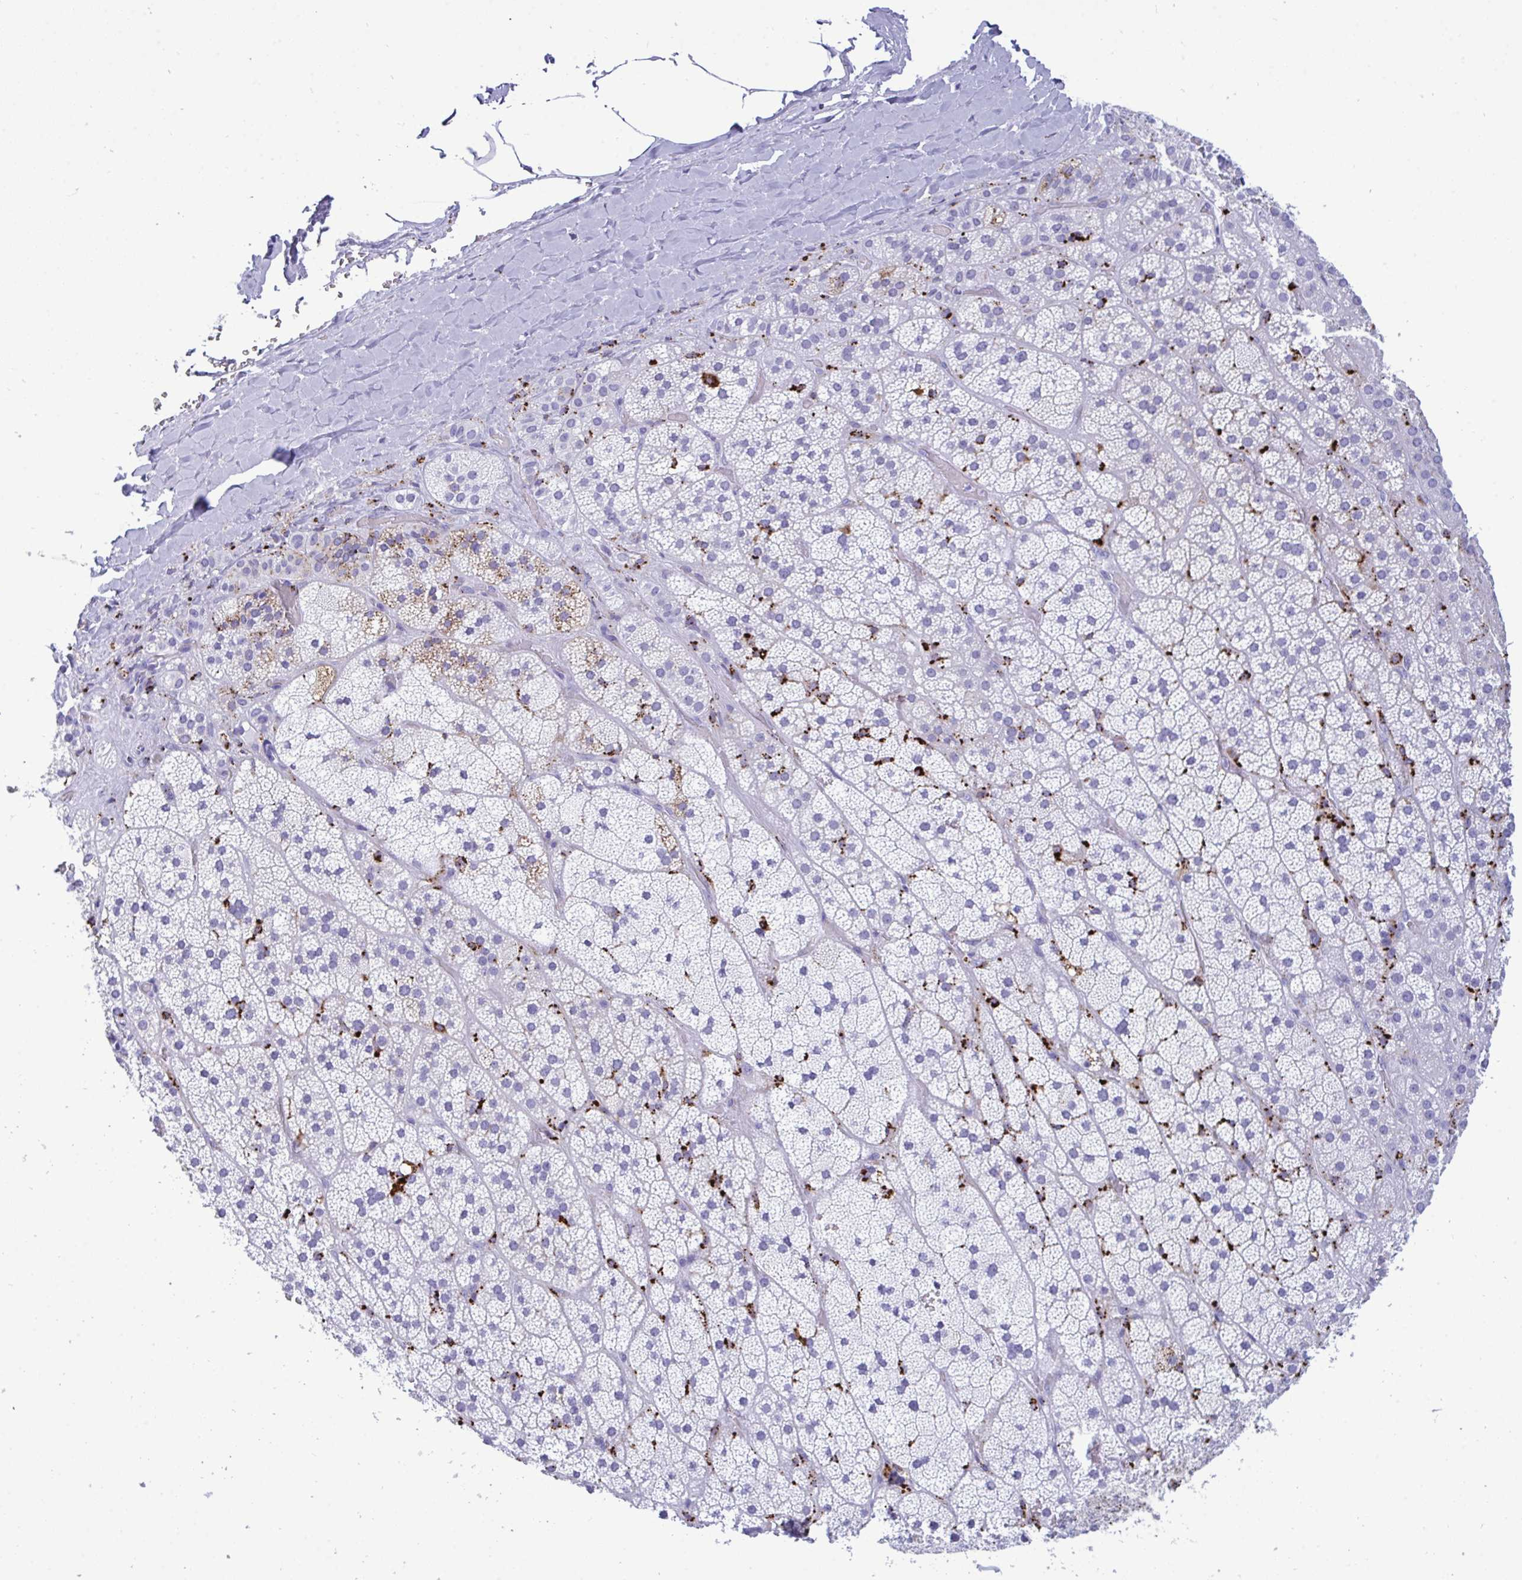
{"staining": {"intensity": "weak", "quantity": "<25%", "location": "cytoplasmic/membranous"}, "tissue": "adrenal gland", "cell_type": "Glandular cells", "image_type": "normal", "snomed": [{"axis": "morphology", "description": "Normal tissue, NOS"}, {"axis": "topography", "description": "Adrenal gland"}], "caption": "This is a histopathology image of immunohistochemistry (IHC) staining of benign adrenal gland, which shows no positivity in glandular cells.", "gene": "CPVL", "patient": {"sex": "male", "age": 57}}